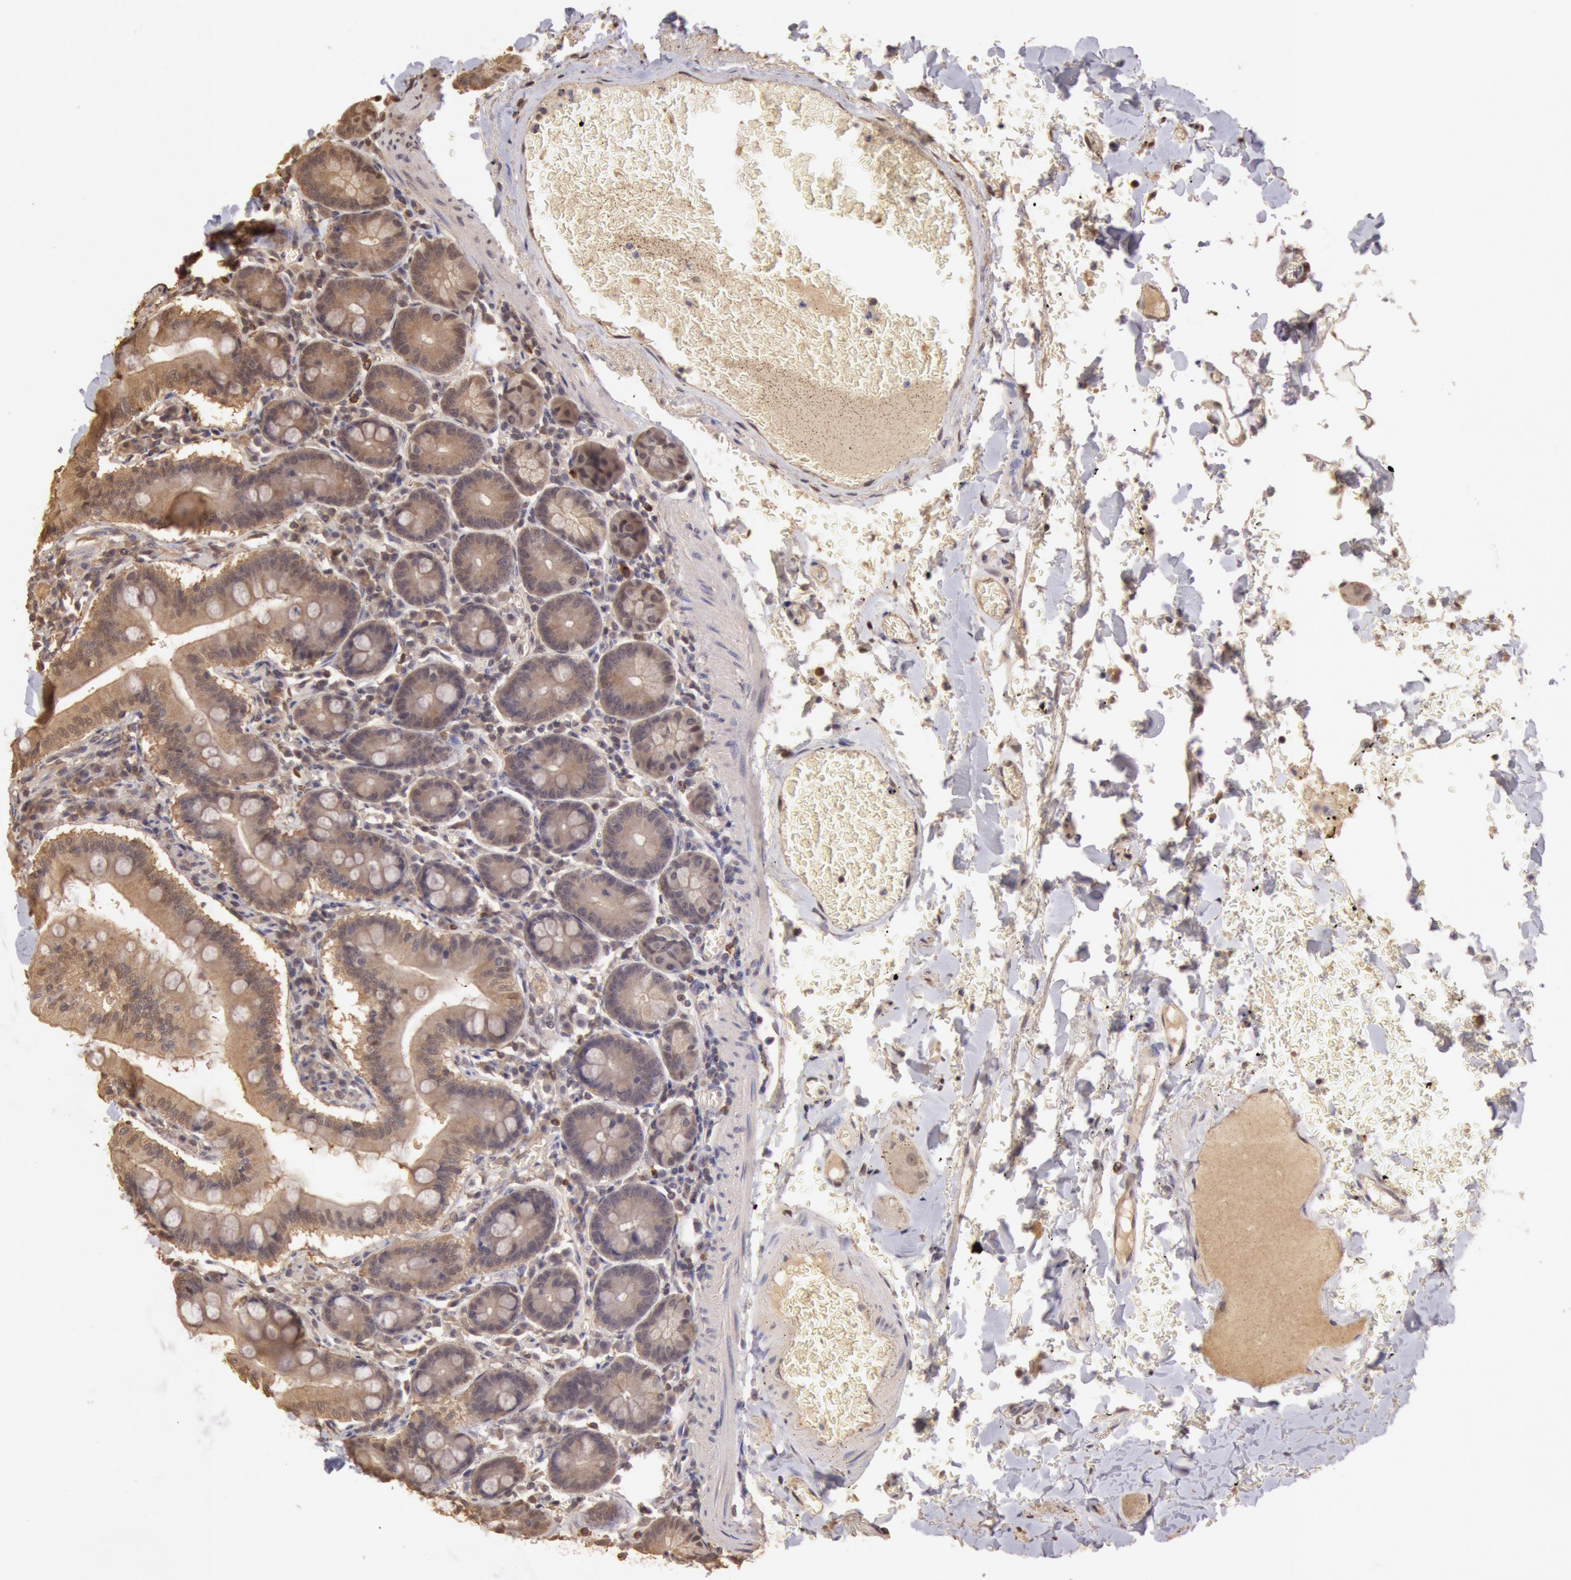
{"staining": {"intensity": "weak", "quantity": ">75%", "location": "cytoplasmic/membranous"}, "tissue": "small intestine", "cell_type": "Glandular cells", "image_type": "normal", "snomed": [{"axis": "morphology", "description": "Normal tissue, NOS"}, {"axis": "topography", "description": "Small intestine"}], "caption": "This histopathology image demonstrates immunohistochemistry staining of normal small intestine, with low weak cytoplasmic/membranous expression in about >75% of glandular cells.", "gene": "SOD1", "patient": {"sex": "male", "age": 71}}